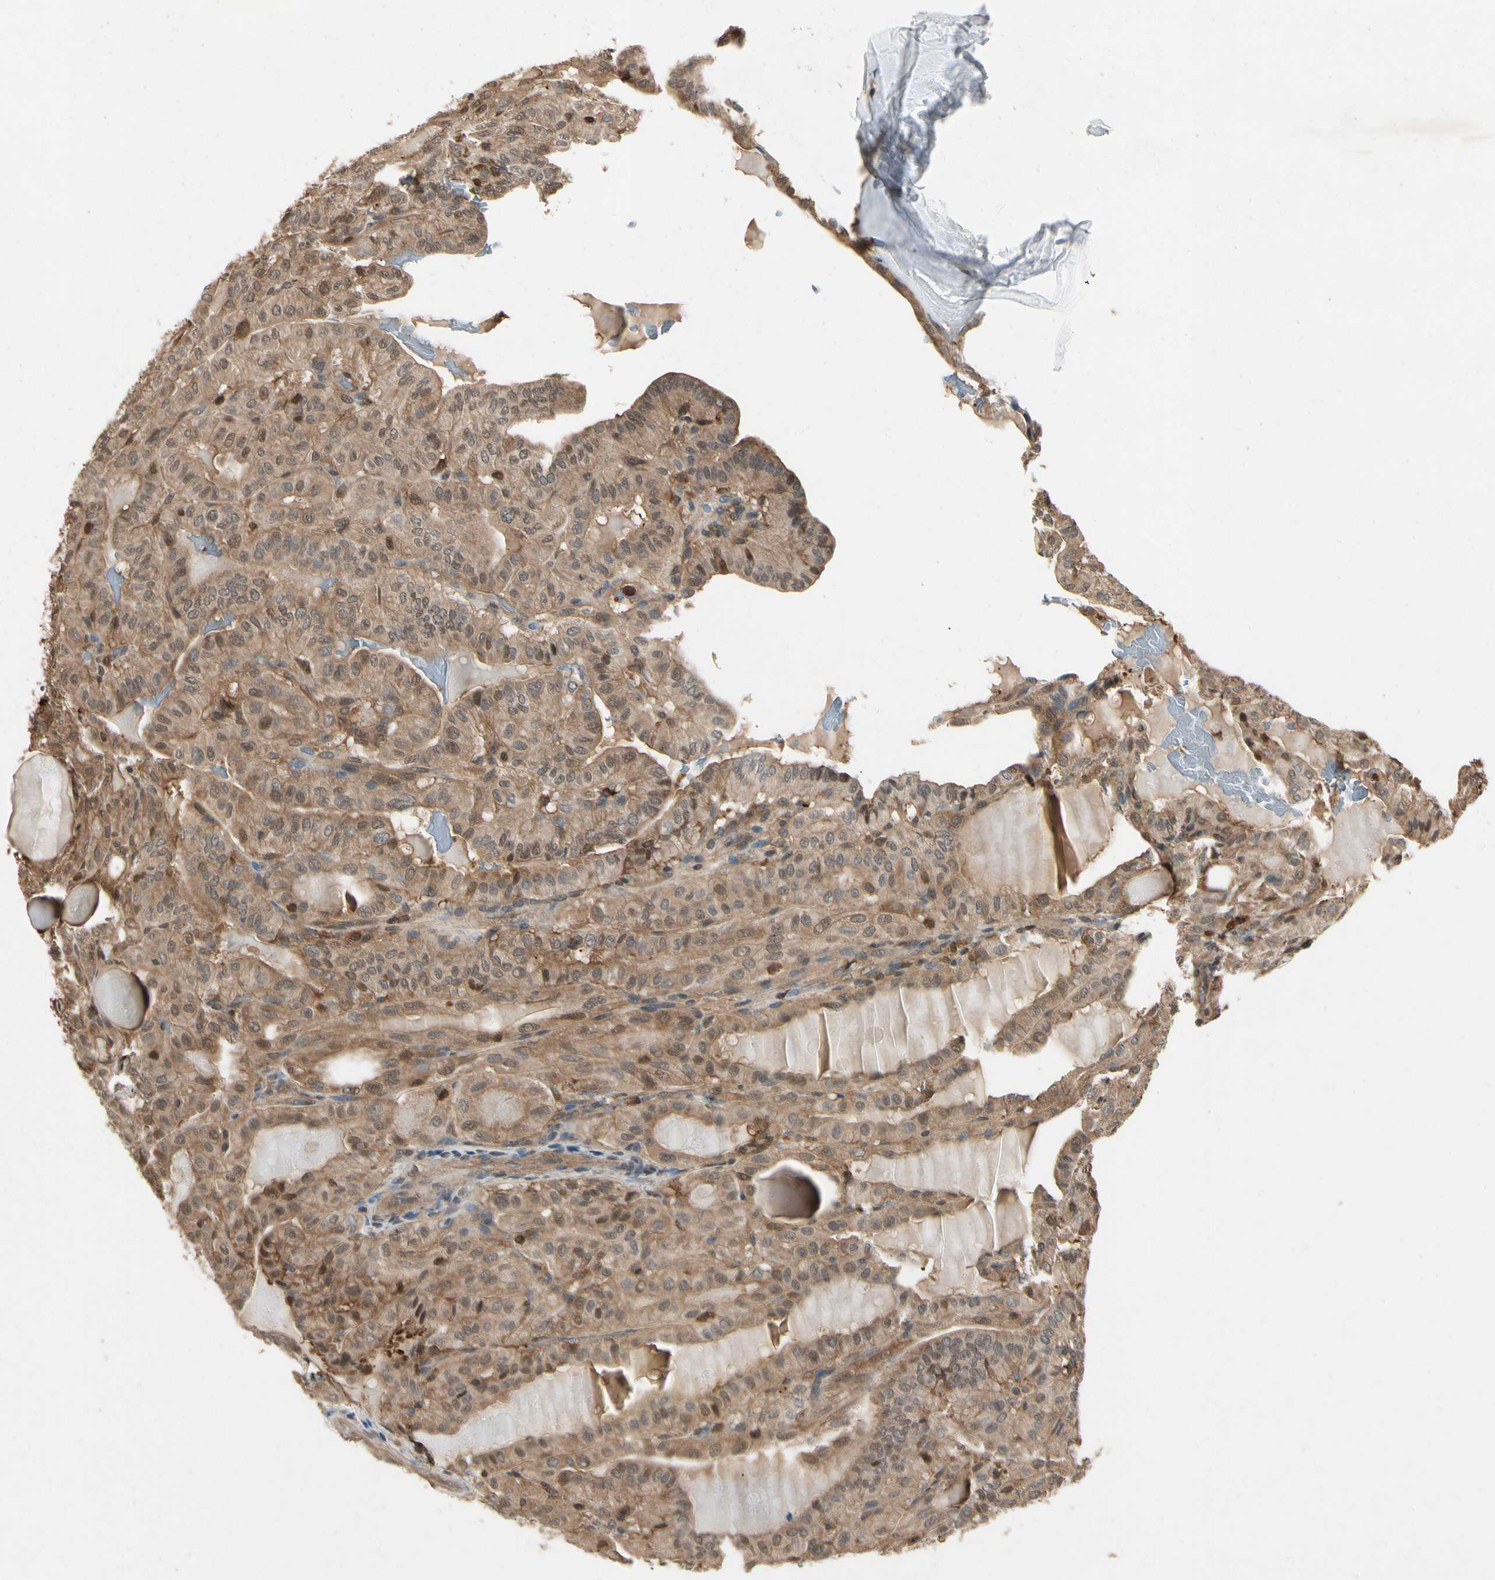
{"staining": {"intensity": "moderate", "quantity": ">75%", "location": "cytoplasmic/membranous"}, "tissue": "thyroid cancer", "cell_type": "Tumor cells", "image_type": "cancer", "snomed": [{"axis": "morphology", "description": "Papillary adenocarcinoma, NOS"}, {"axis": "topography", "description": "Thyroid gland"}], "caption": "There is medium levels of moderate cytoplasmic/membranous positivity in tumor cells of thyroid papillary adenocarcinoma, as demonstrated by immunohistochemical staining (brown color).", "gene": "YWHAQ", "patient": {"sex": "male", "age": 77}}